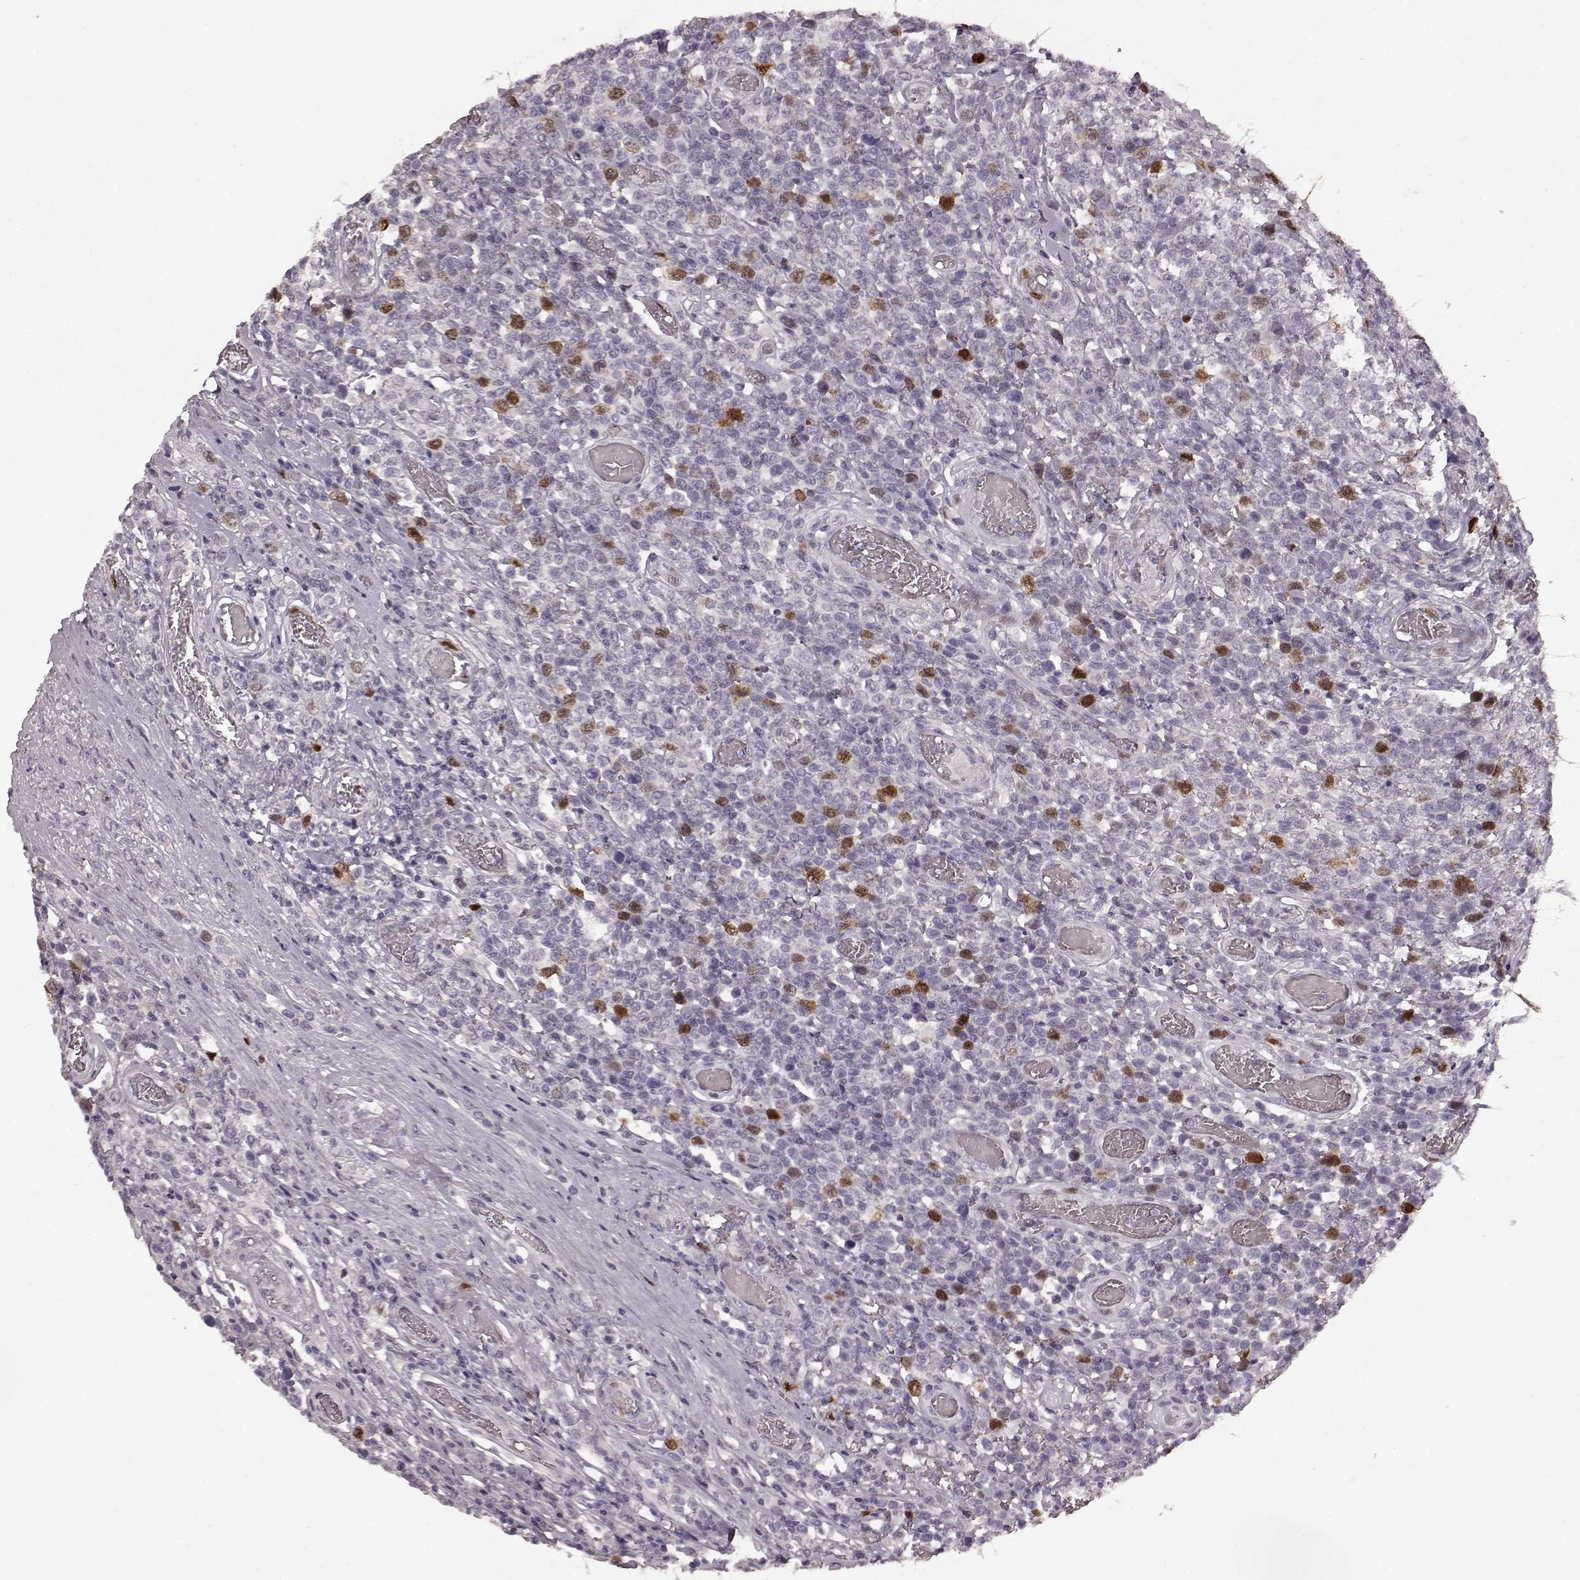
{"staining": {"intensity": "strong", "quantity": "<25%", "location": "nuclear"}, "tissue": "lymphoma", "cell_type": "Tumor cells", "image_type": "cancer", "snomed": [{"axis": "morphology", "description": "Malignant lymphoma, non-Hodgkin's type, High grade"}, {"axis": "topography", "description": "Soft tissue"}], "caption": "A brown stain highlights strong nuclear positivity of a protein in high-grade malignant lymphoma, non-Hodgkin's type tumor cells. The staining was performed using DAB (3,3'-diaminobenzidine) to visualize the protein expression in brown, while the nuclei were stained in blue with hematoxylin (Magnification: 20x).", "gene": "CCNA2", "patient": {"sex": "female", "age": 56}}